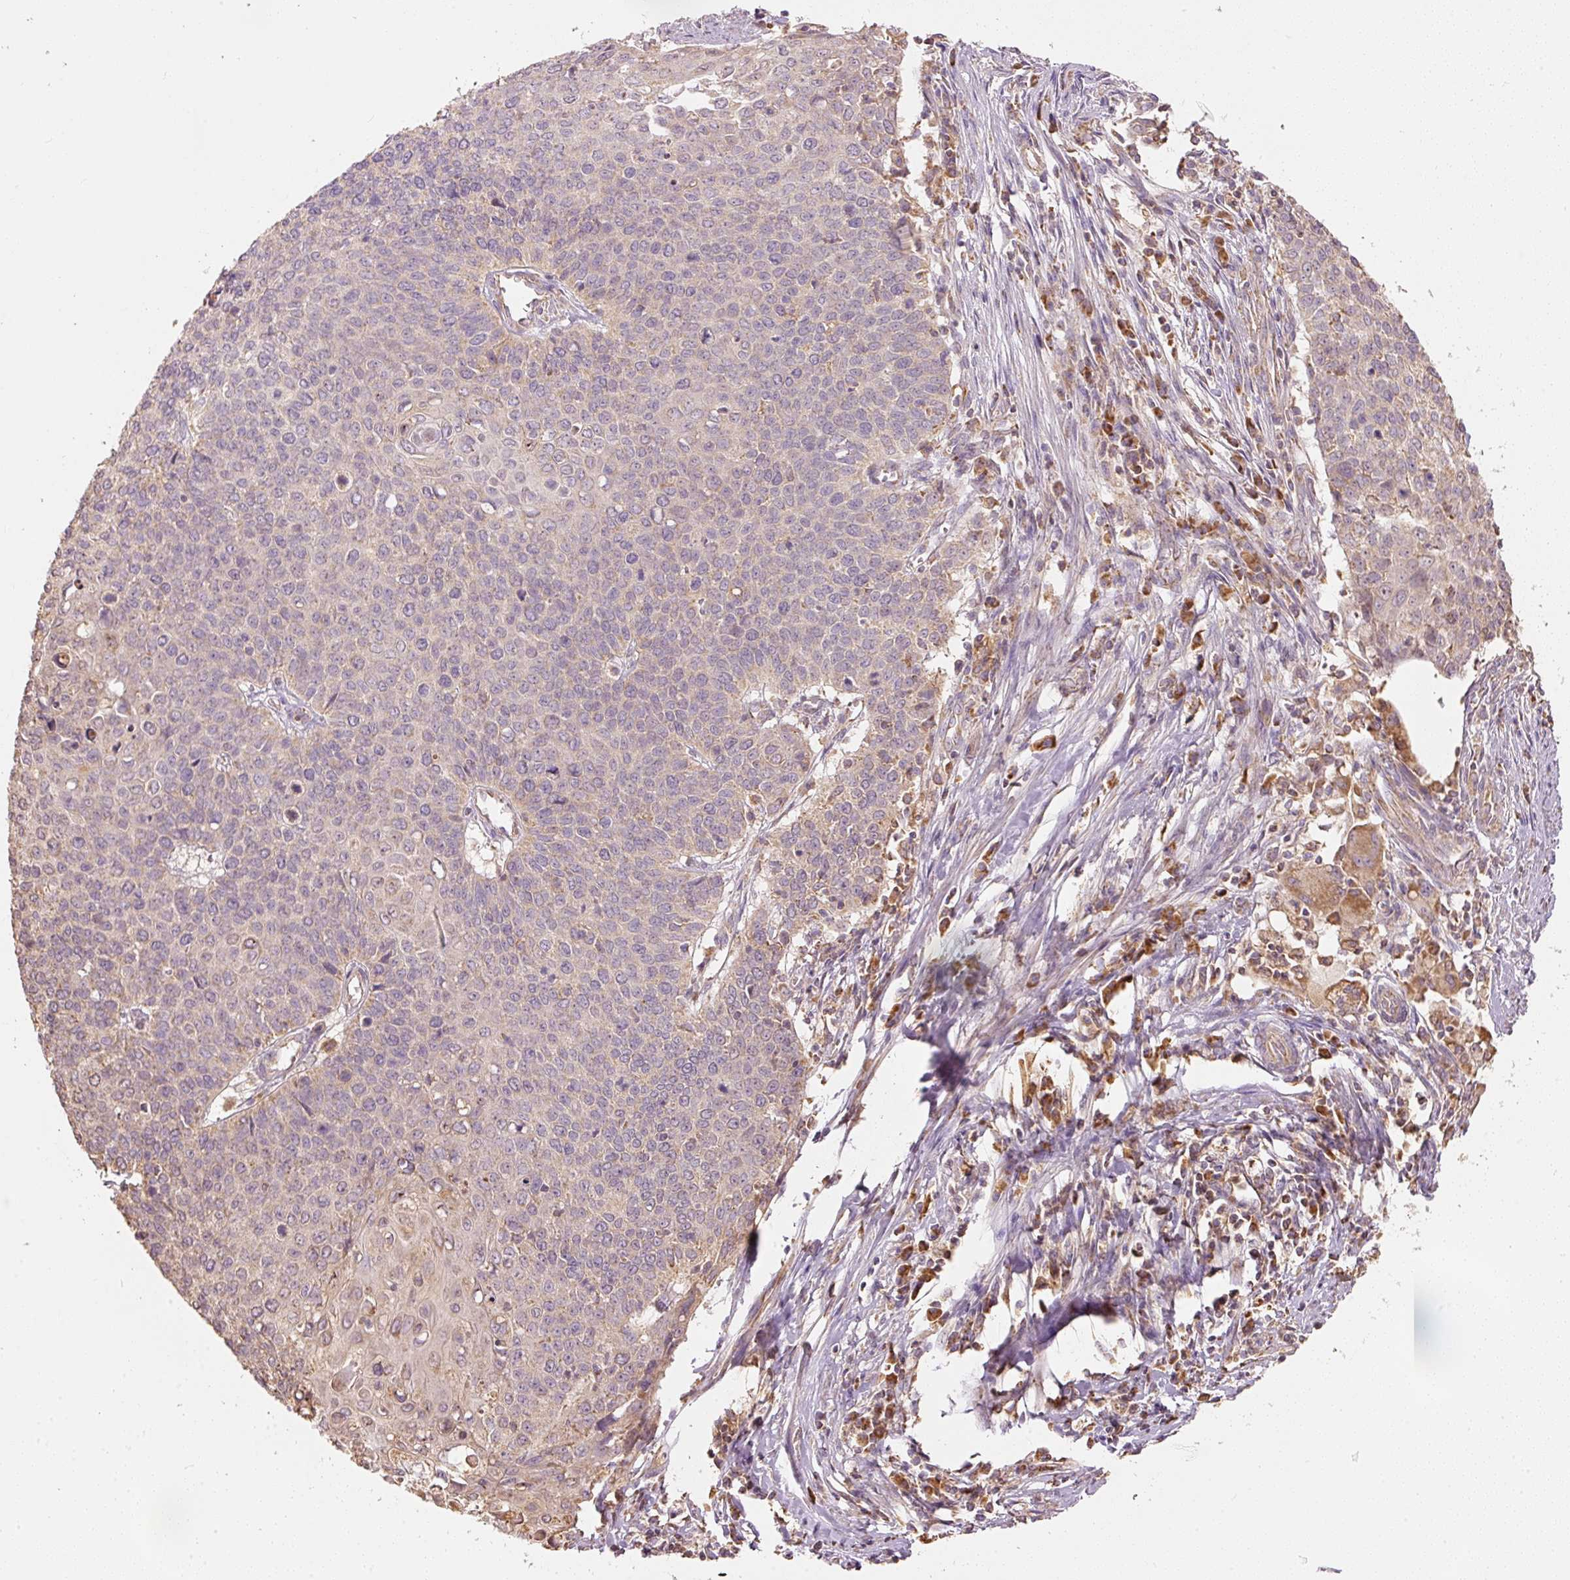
{"staining": {"intensity": "weak", "quantity": "<25%", "location": "cytoplasmic/membranous"}, "tissue": "cervical cancer", "cell_type": "Tumor cells", "image_type": "cancer", "snomed": [{"axis": "morphology", "description": "Squamous cell carcinoma, NOS"}, {"axis": "topography", "description": "Cervix"}], "caption": "Micrograph shows no protein expression in tumor cells of cervical squamous cell carcinoma tissue.", "gene": "PSENEN", "patient": {"sex": "female", "age": 39}}